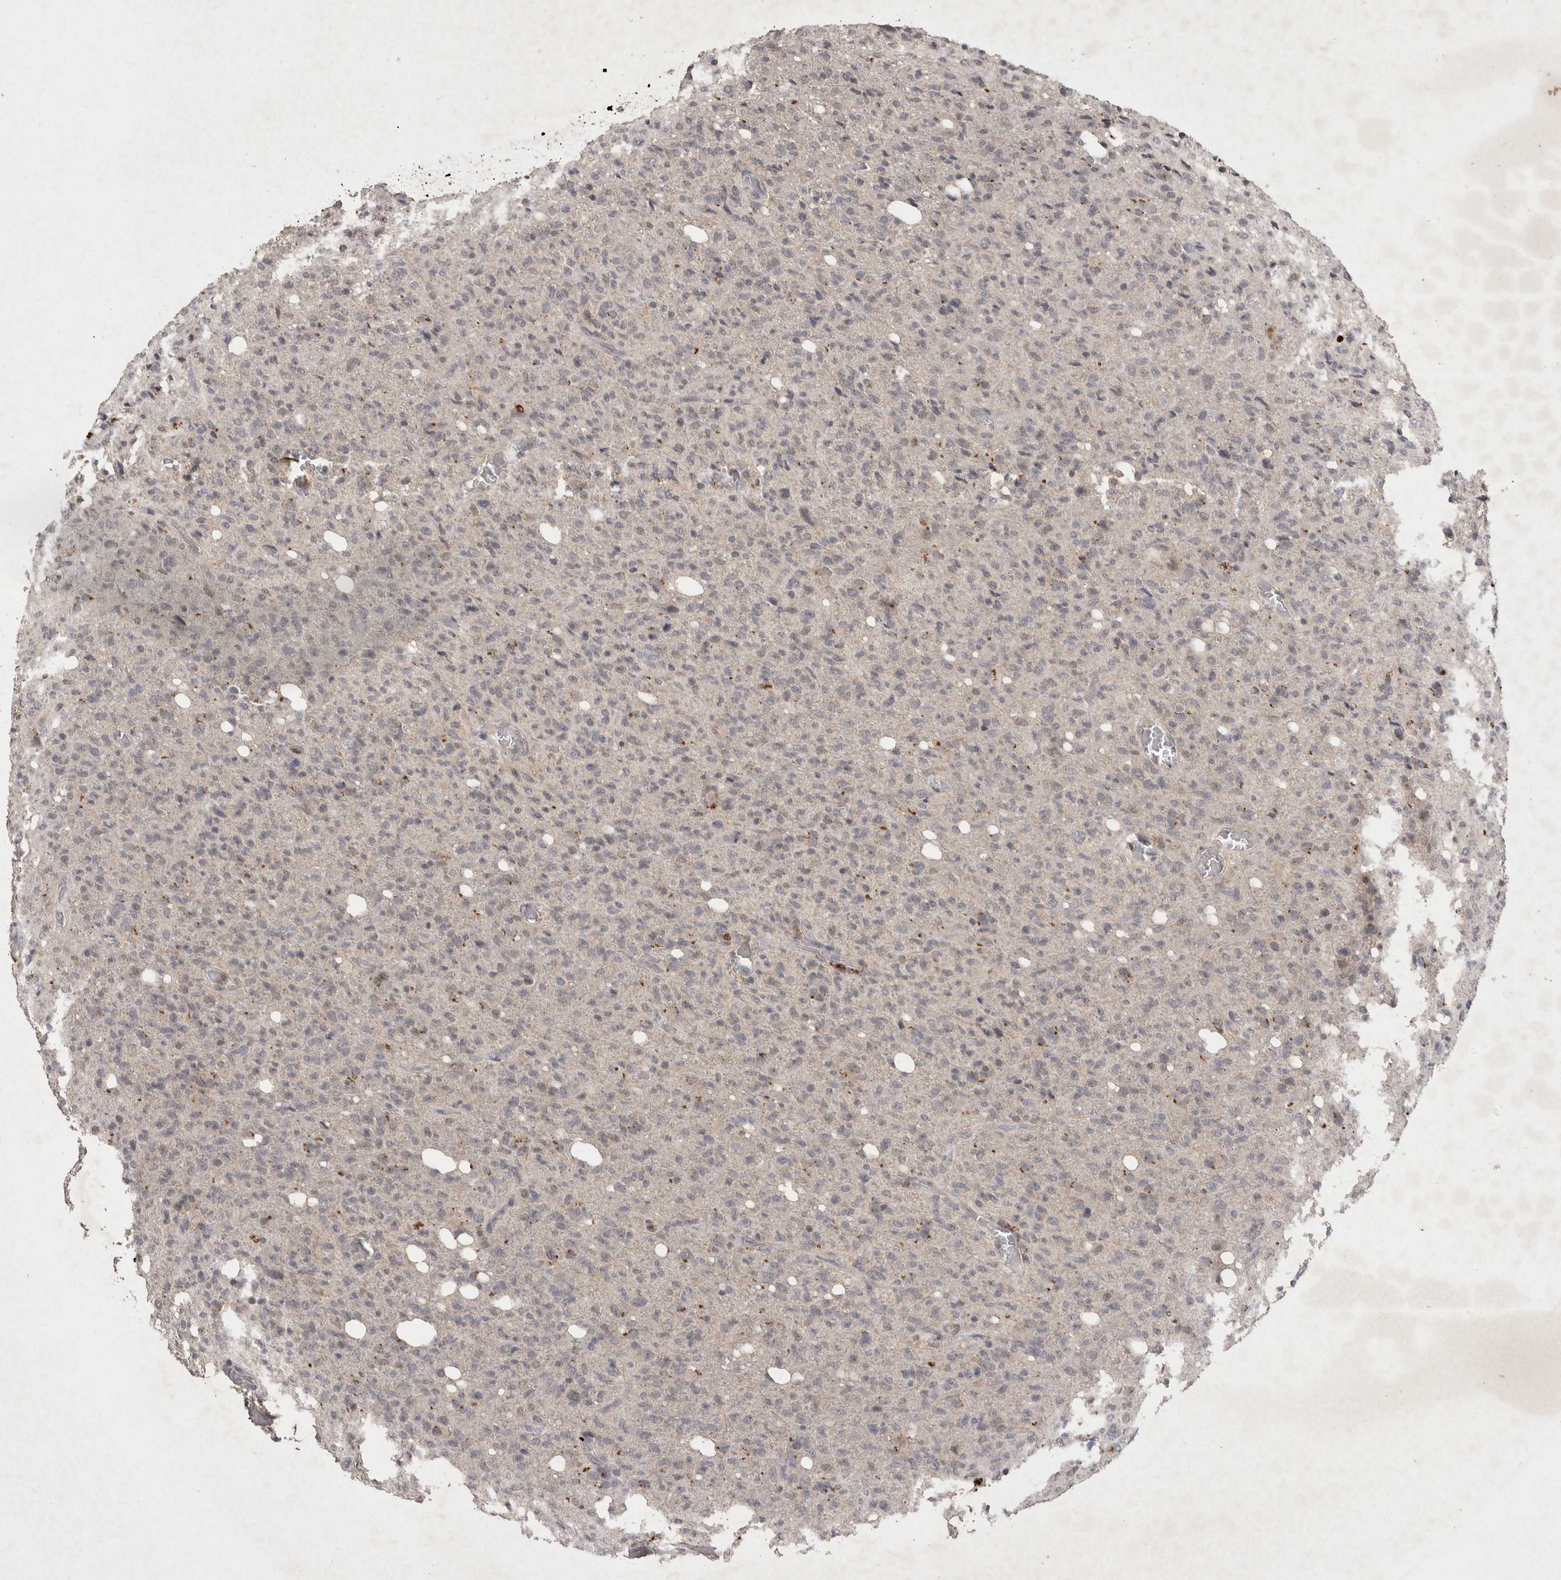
{"staining": {"intensity": "negative", "quantity": "none", "location": "none"}, "tissue": "glioma", "cell_type": "Tumor cells", "image_type": "cancer", "snomed": [{"axis": "morphology", "description": "Glioma, malignant, High grade"}, {"axis": "topography", "description": "Brain"}], "caption": "IHC of human glioma shows no expression in tumor cells.", "gene": "APLNR", "patient": {"sex": "female", "age": 57}}